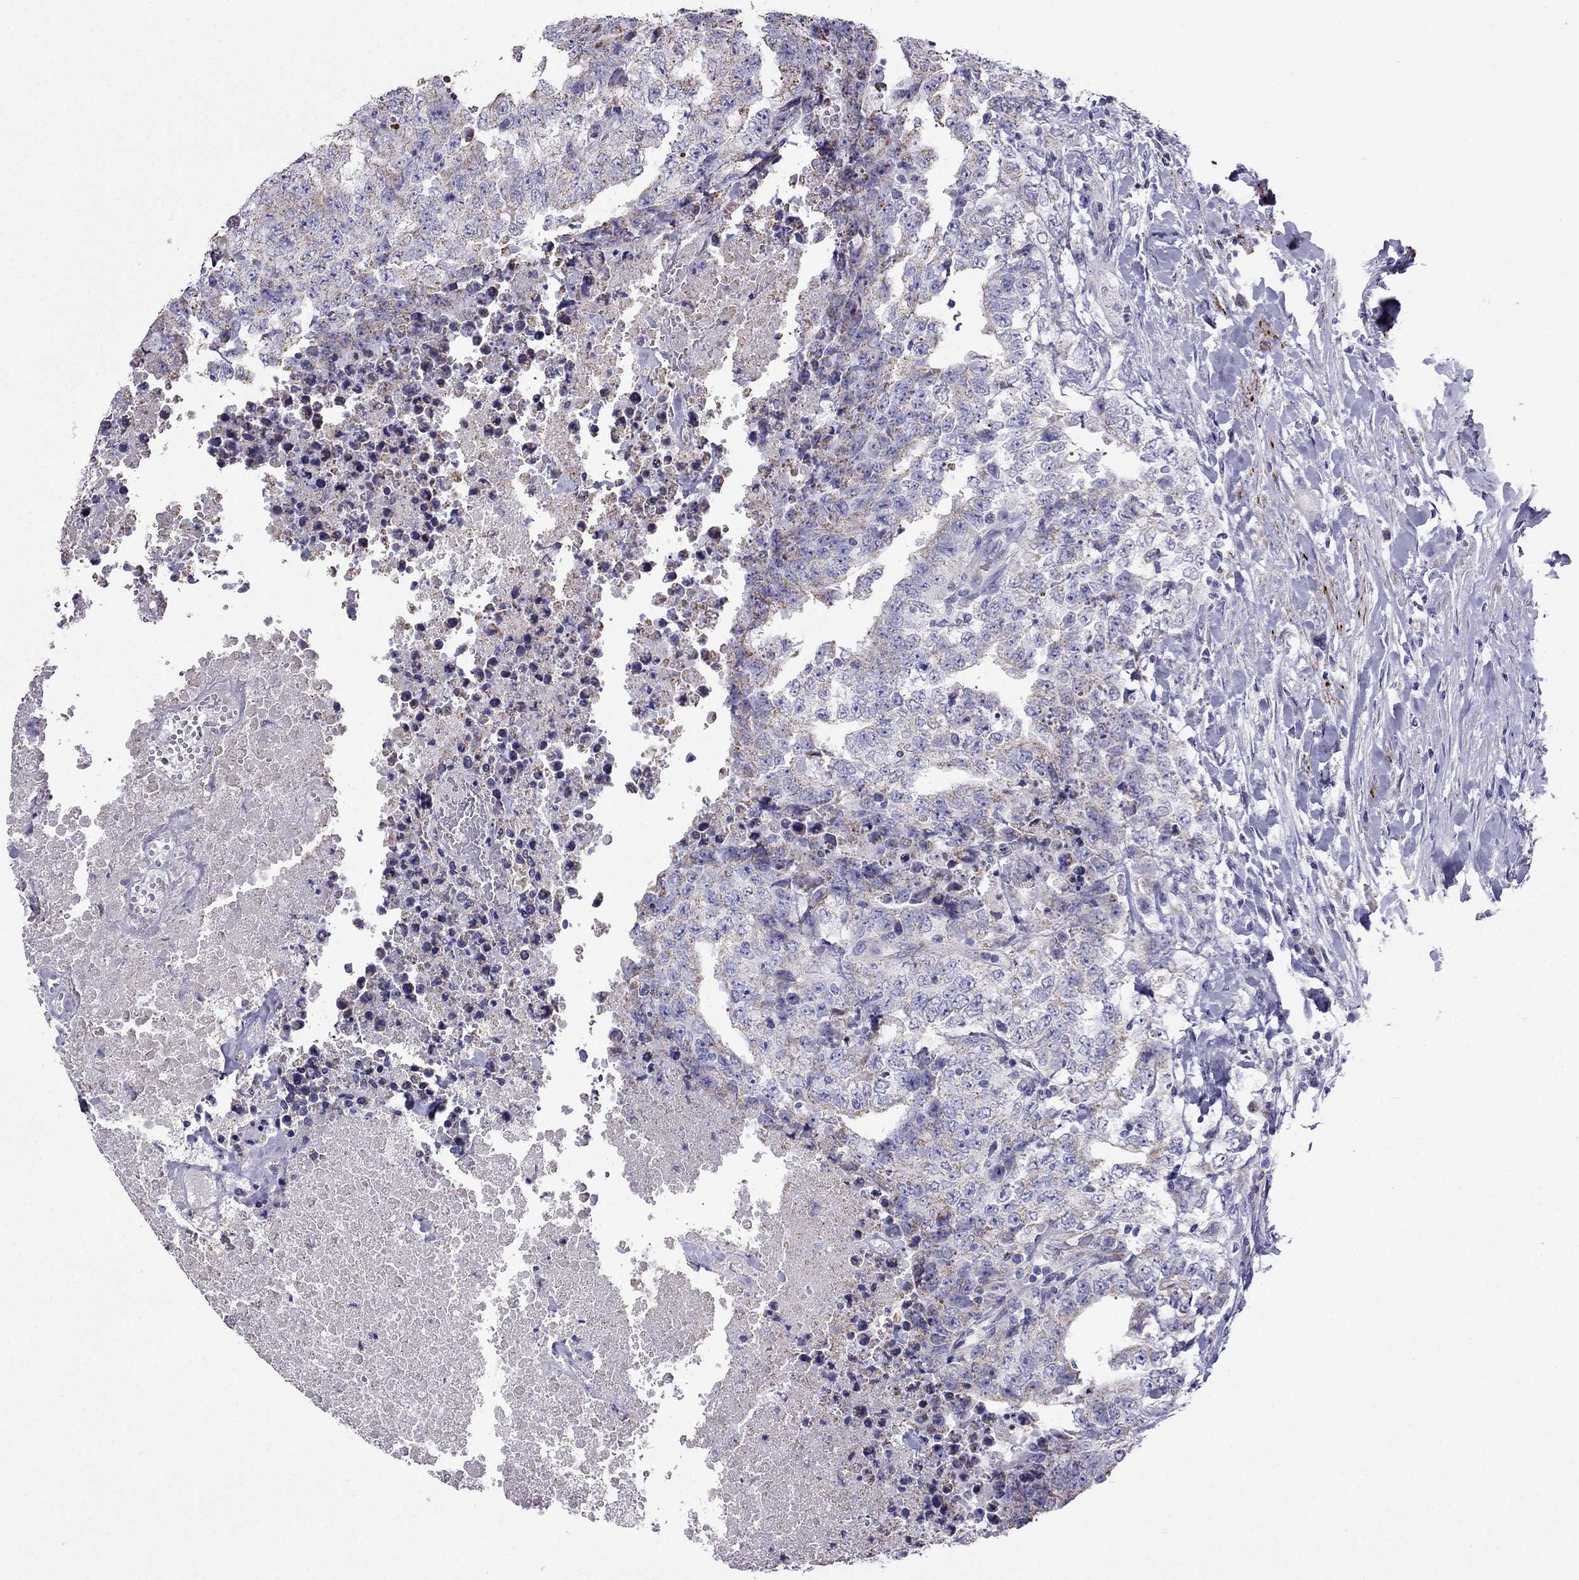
{"staining": {"intensity": "weak", "quantity": ">75%", "location": "cytoplasmic/membranous"}, "tissue": "testis cancer", "cell_type": "Tumor cells", "image_type": "cancer", "snomed": [{"axis": "morphology", "description": "Carcinoma, Embryonal, NOS"}, {"axis": "topography", "description": "Testis"}], "caption": "A photomicrograph showing weak cytoplasmic/membranous expression in about >75% of tumor cells in embryonal carcinoma (testis), as visualized by brown immunohistochemical staining.", "gene": "DSC1", "patient": {"sex": "male", "age": 24}}